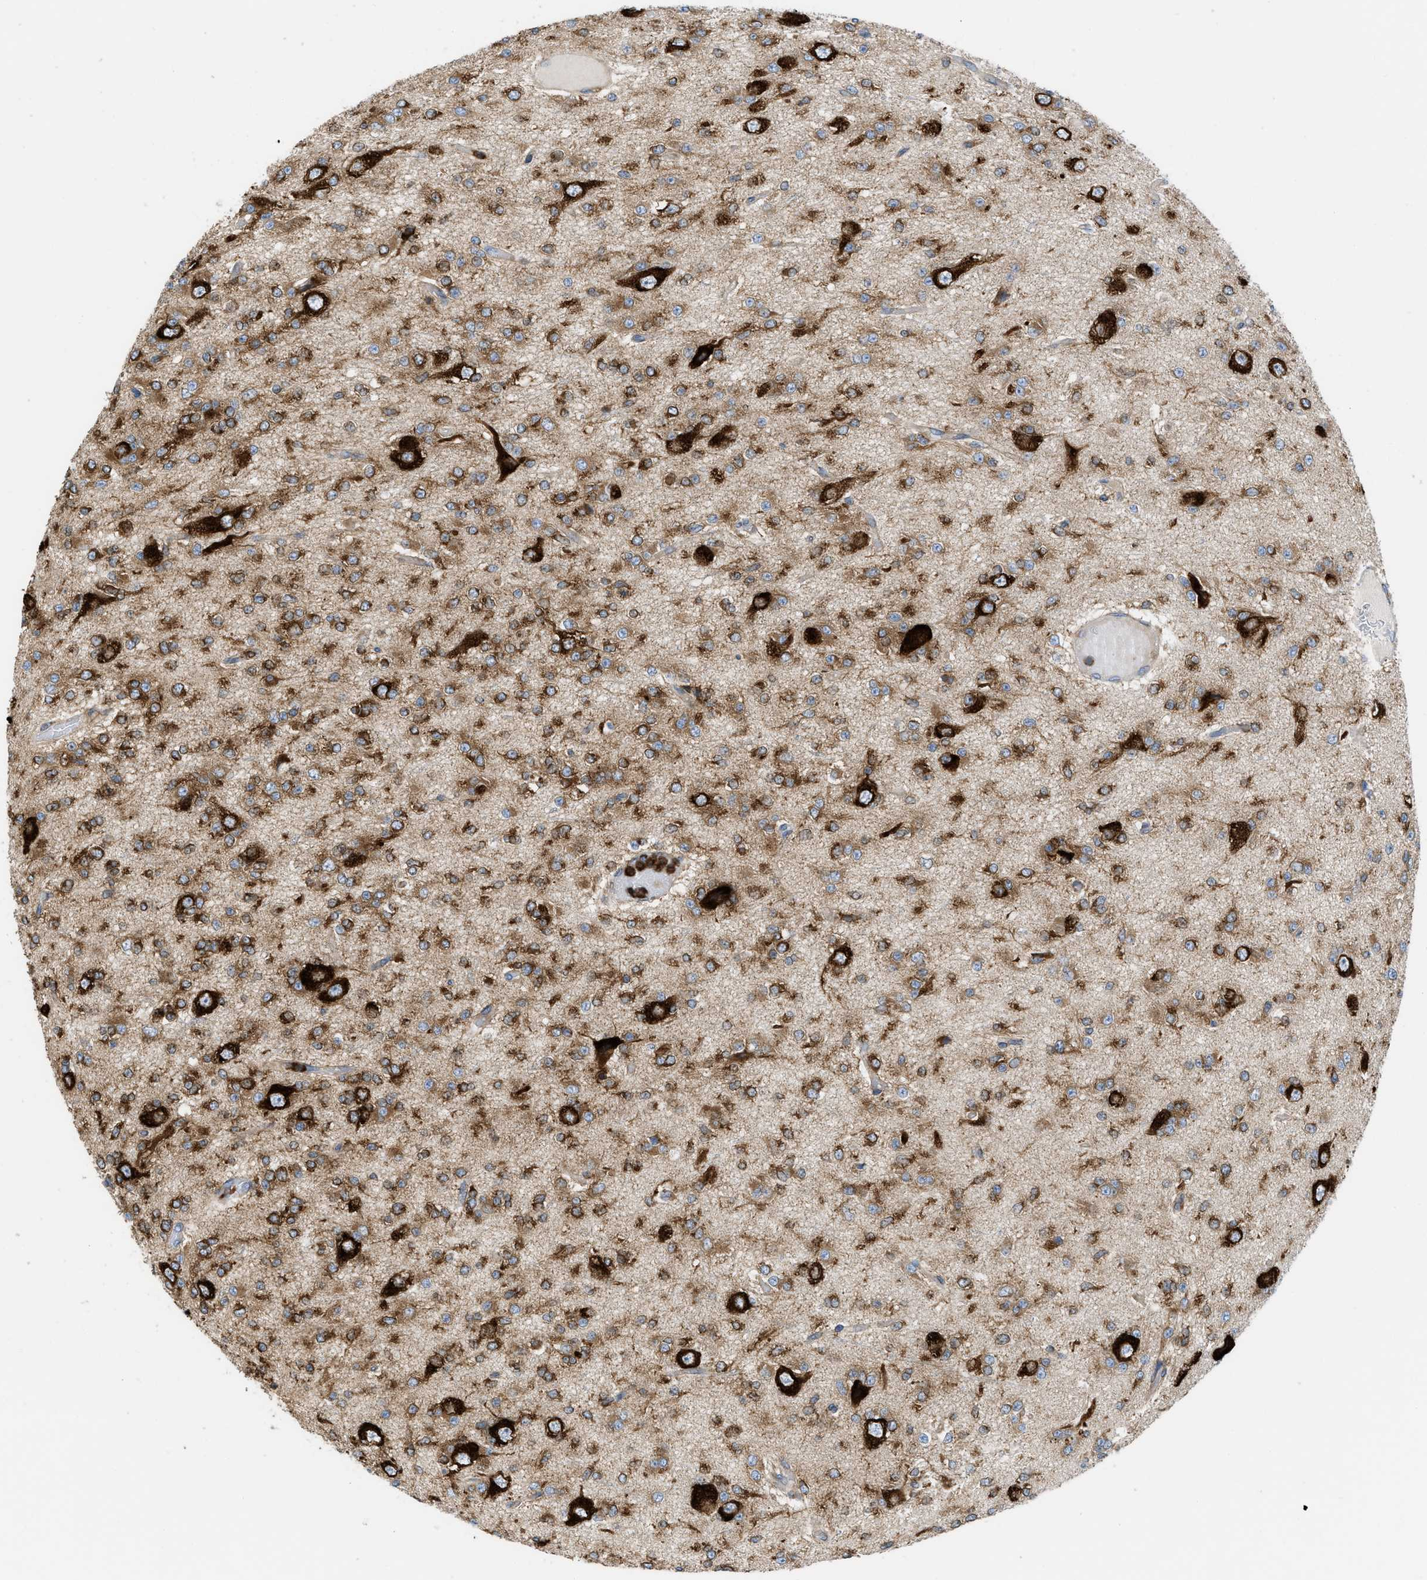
{"staining": {"intensity": "moderate", "quantity": ">75%", "location": "cytoplasmic/membranous"}, "tissue": "glioma", "cell_type": "Tumor cells", "image_type": "cancer", "snomed": [{"axis": "morphology", "description": "Glioma, malignant, Low grade"}, {"axis": "topography", "description": "Brain"}], "caption": "An IHC photomicrograph of neoplastic tissue is shown. Protein staining in brown shows moderate cytoplasmic/membranous positivity in glioma within tumor cells. (Stains: DAB (3,3'-diaminobenzidine) in brown, nuclei in blue, Microscopy: brightfield microscopy at high magnification).", "gene": "GPAT4", "patient": {"sex": "male", "age": 38}}